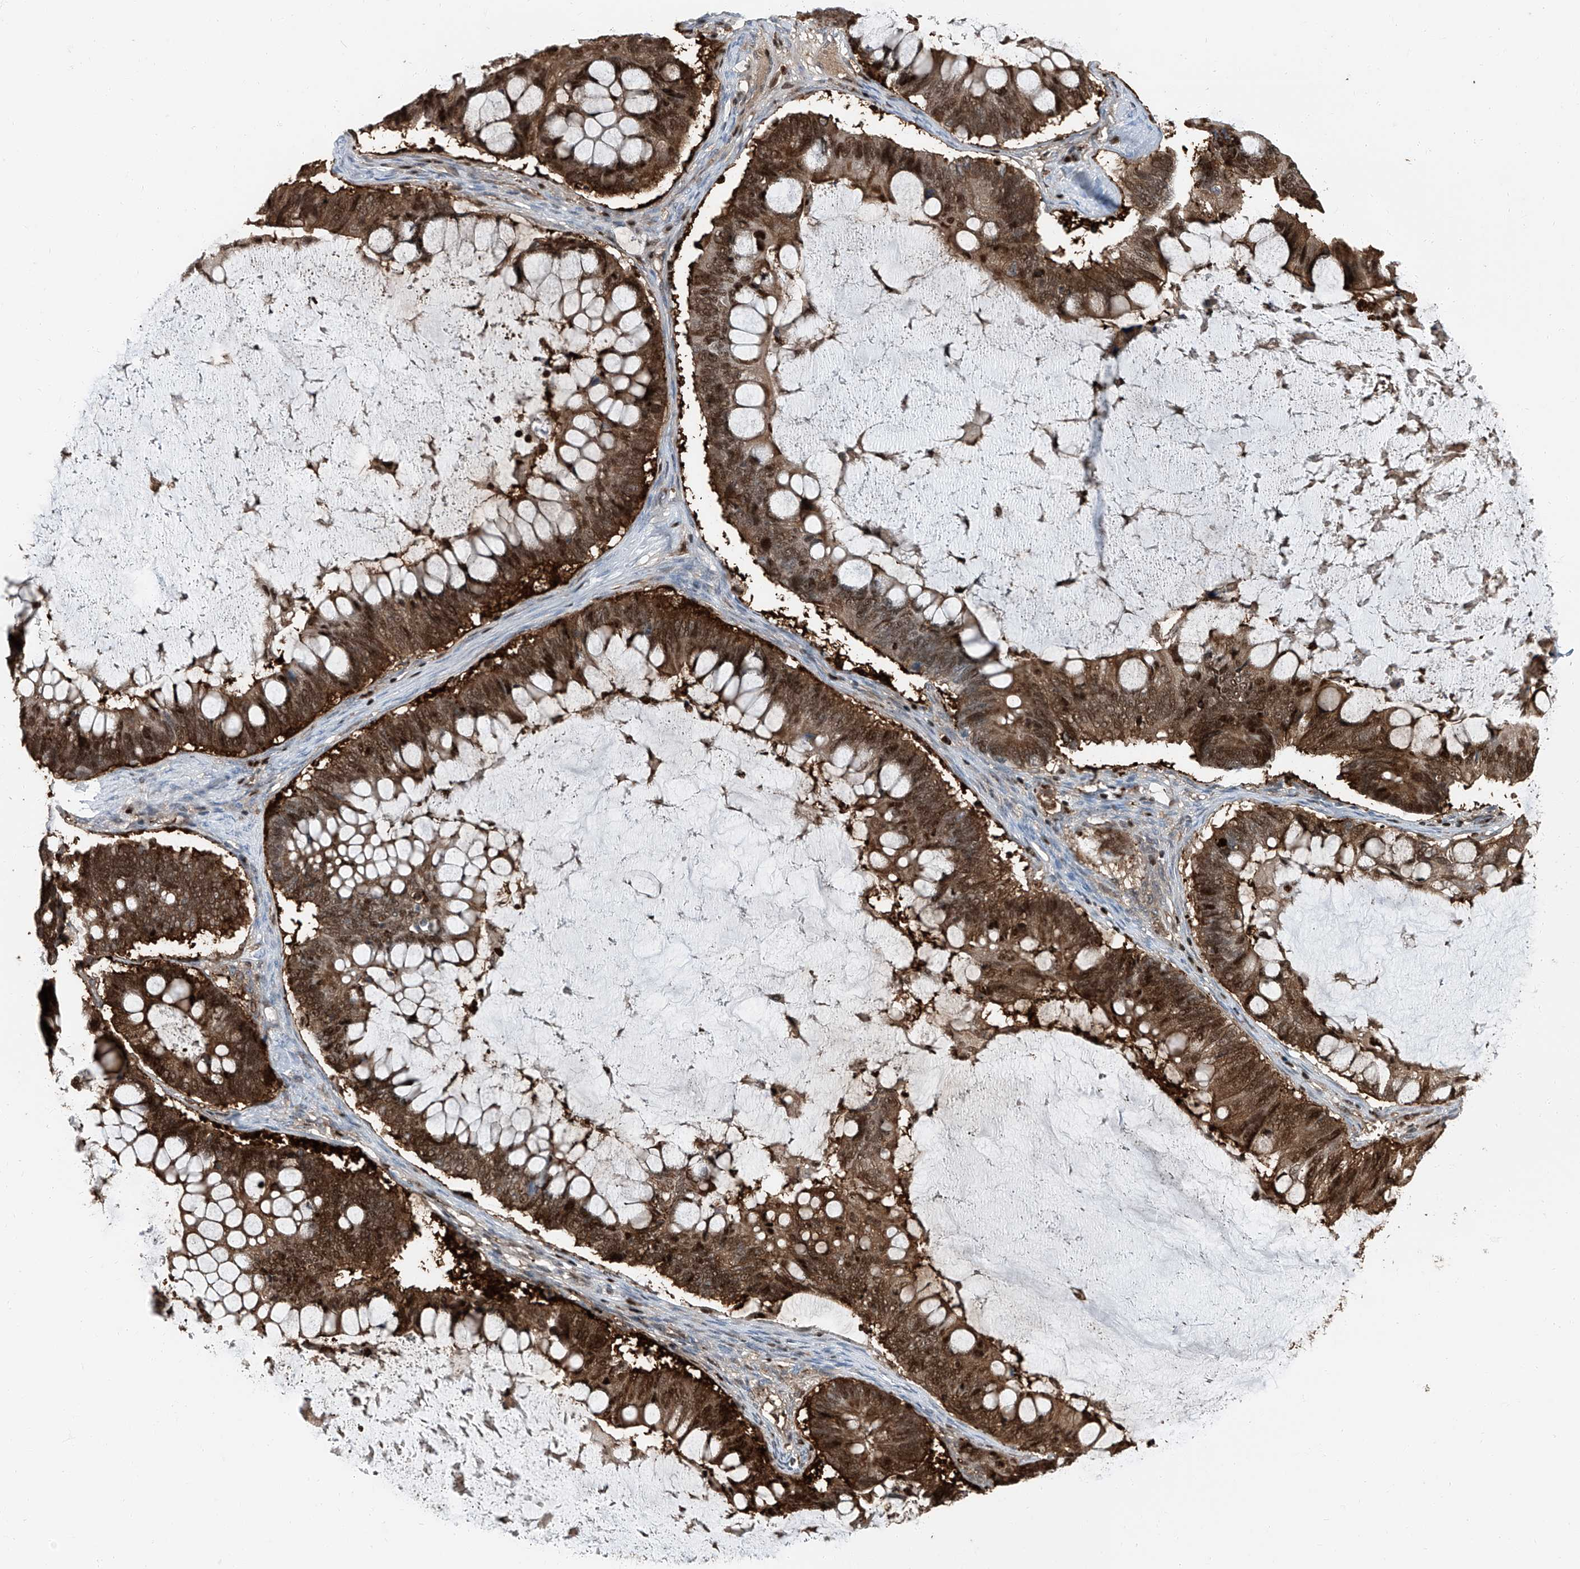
{"staining": {"intensity": "strong", "quantity": ">75%", "location": "cytoplasmic/membranous,nuclear"}, "tissue": "ovarian cancer", "cell_type": "Tumor cells", "image_type": "cancer", "snomed": [{"axis": "morphology", "description": "Cystadenocarcinoma, mucinous, NOS"}, {"axis": "topography", "description": "Ovary"}], "caption": "Immunohistochemical staining of ovarian cancer (mucinous cystadenocarcinoma) shows high levels of strong cytoplasmic/membranous and nuclear positivity in about >75% of tumor cells. The staining is performed using DAB brown chromogen to label protein expression. The nuclei are counter-stained blue using hematoxylin.", "gene": "PSMB10", "patient": {"sex": "female", "age": 61}}